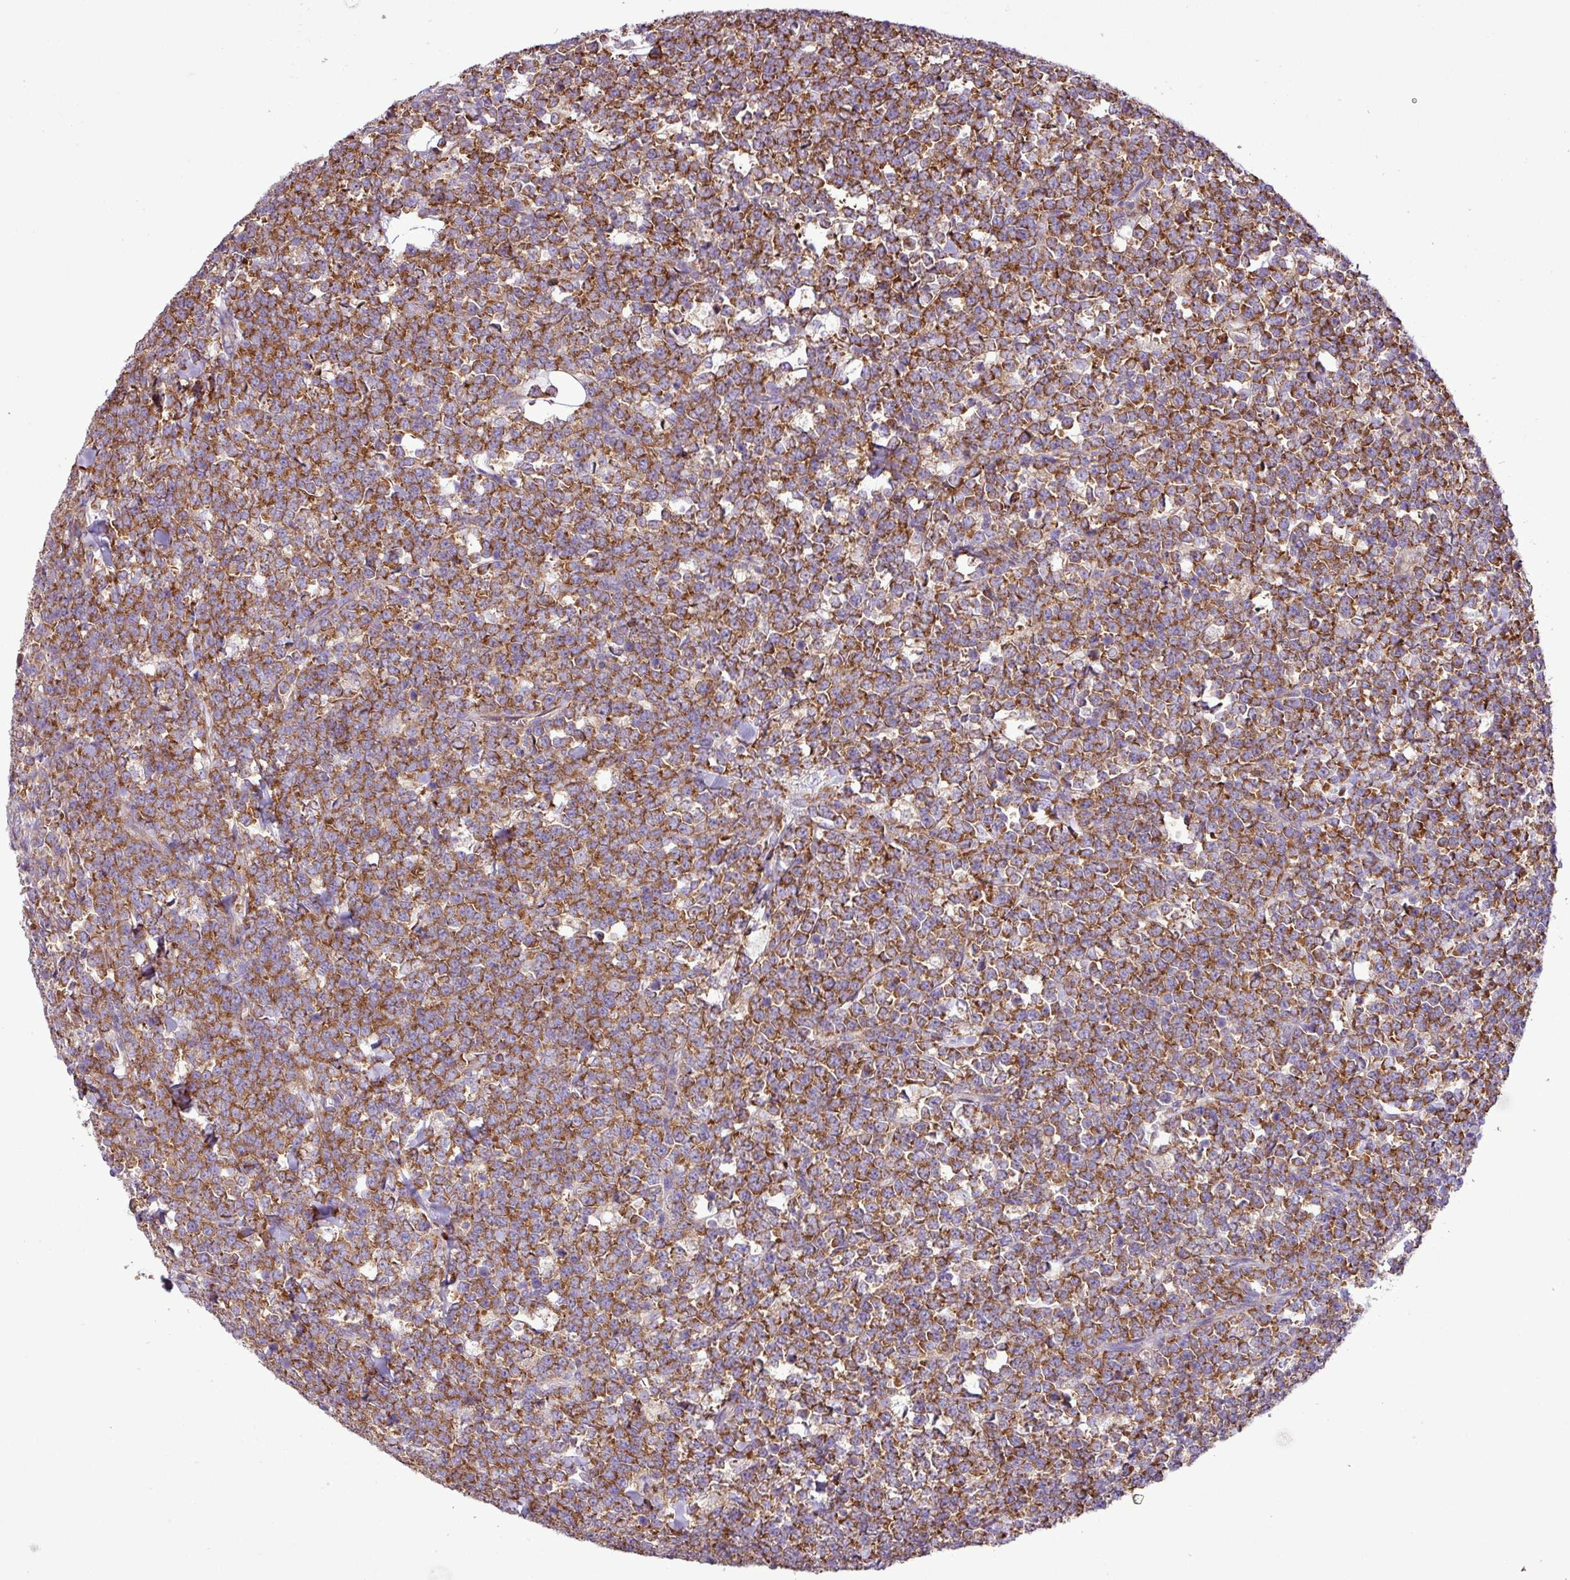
{"staining": {"intensity": "moderate", "quantity": ">75%", "location": "cytoplasmic/membranous"}, "tissue": "lymphoma", "cell_type": "Tumor cells", "image_type": "cancer", "snomed": [{"axis": "morphology", "description": "Malignant lymphoma, non-Hodgkin's type, High grade"}, {"axis": "topography", "description": "Small intestine"}, {"axis": "topography", "description": "Colon"}], "caption": "Protein expression by IHC exhibits moderate cytoplasmic/membranous staining in approximately >75% of tumor cells in malignant lymphoma, non-Hodgkin's type (high-grade).", "gene": "RPL13", "patient": {"sex": "male", "age": 8}}